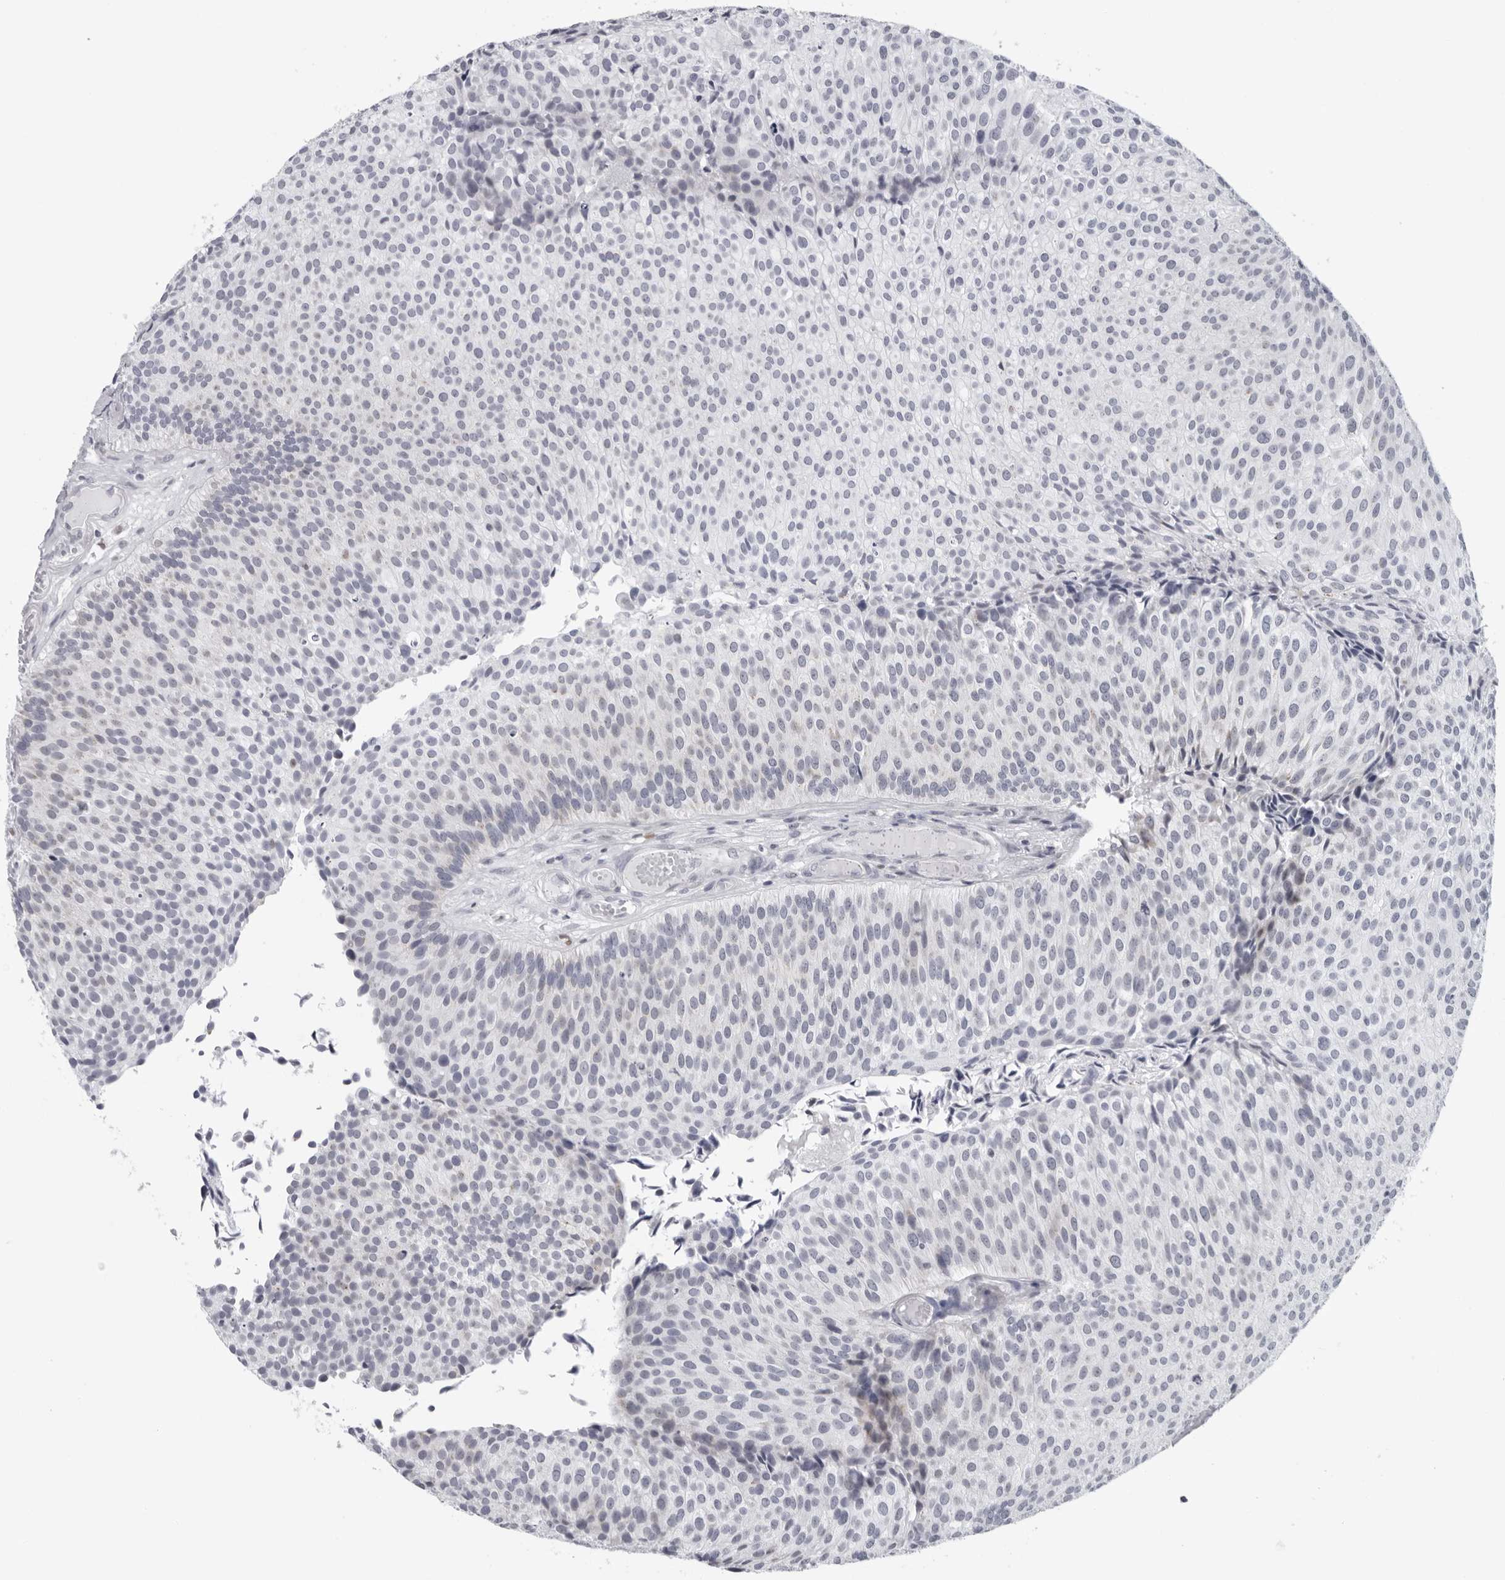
{"staining": {"intensity": "negative", "quantity": "none", "location": "none"}, "tissue": "urothelial cancer", "cell_type": "Tumor cells", "image_type": "cancer", "snomed": [{"axis": "morphology", "description": "Urothelial carcinoma, Low grade"}, {"axis": "topography", "description": "Urinary bladder"}], "caption": "This is an immunohistochemistry image of human urothelial carcinoma (low-grade). There is no positivity in tumor cells.", "gene": "CPT2", "patient": {"sex": "male", "age": 86}}